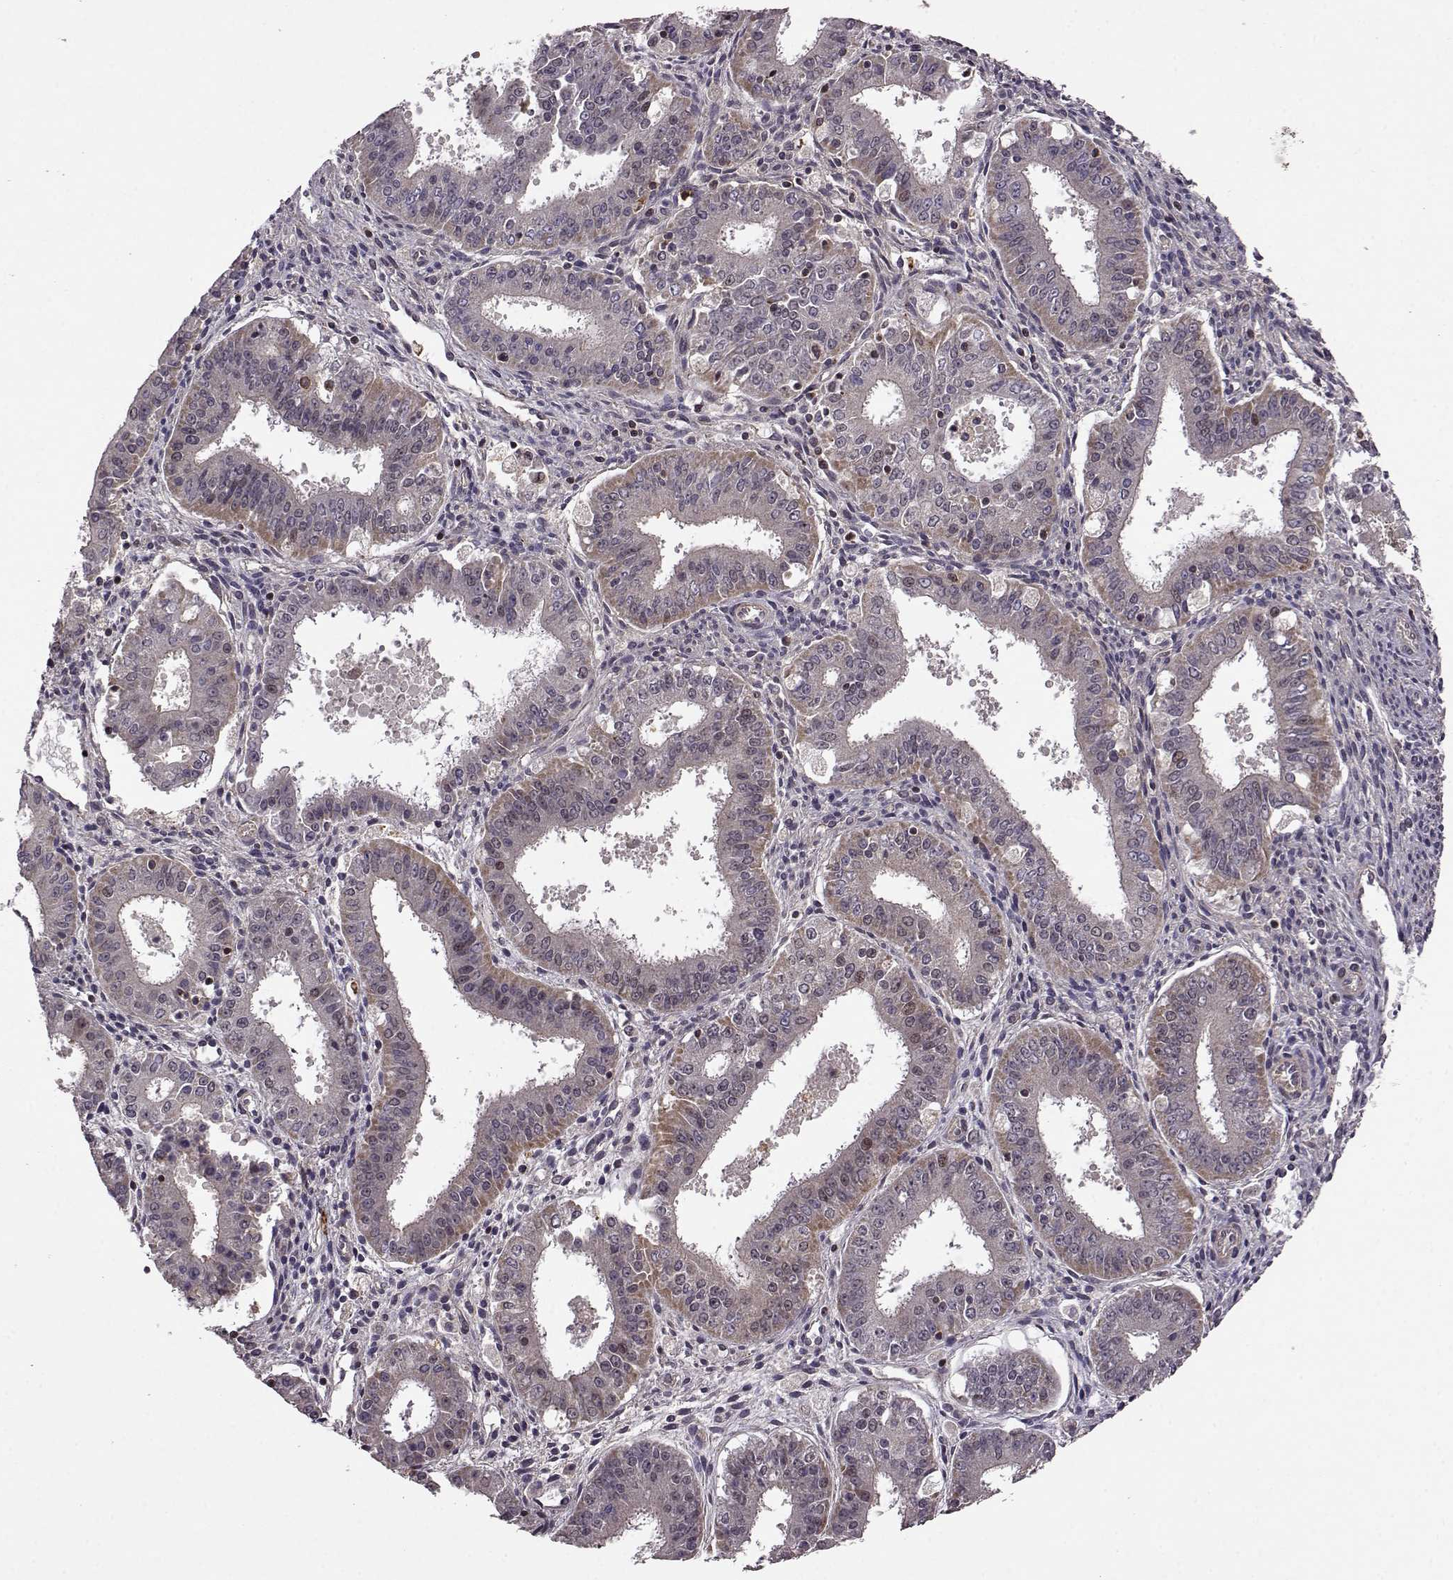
{"staining": {"intensity": "moderate", "quantity": "<25%", "location": "cytoplasmic/membranous"}, "tissue": "ovarian cancer", "cell_type": "Tumor cells", "image_type": "cancer", "snomed": [{"axis": "morphology", "description": "Carcinoma, endometroid"}, {"axis": "topography", "description": "Ovary"}], "caption": "This histopathology image exhibits immunohistochemistry staining of human ovarian endometroid carcinoma, with low moderate cytoplasmic/membranous positivity in approximately <25% of tumor cells.", "gene": "TRMU", "patient": {"sex": "female", "age": 42}}